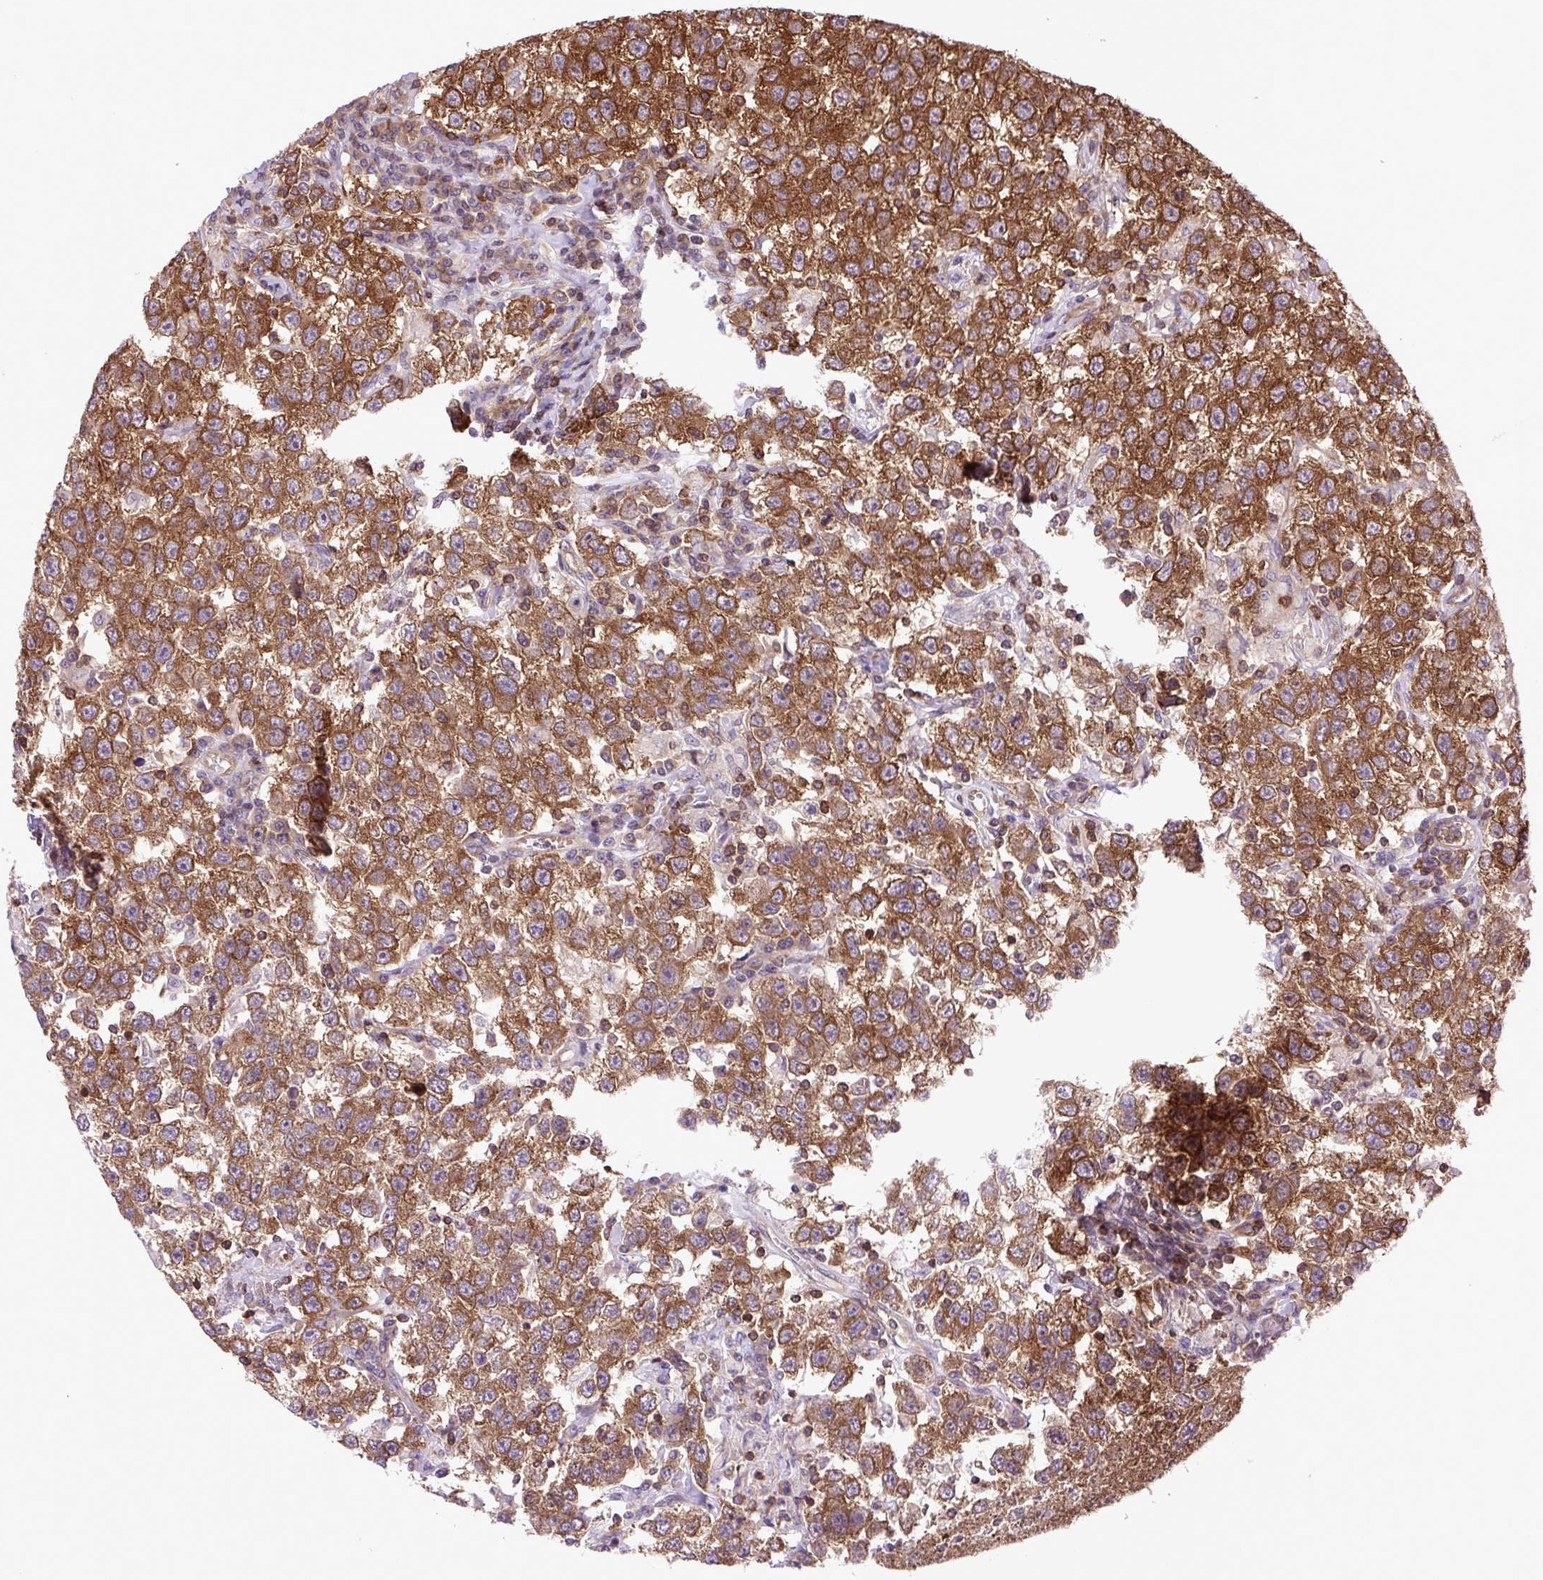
{"staining": {"intensity": "strong", "quantity": ">75%", "location": "cytoplasmic/membranous"}, "tissue": "testis cancer", "cell_type": "Tumor cells", "image_type": "cancer", "snomed": [{"axis": "morphology", "description": "Seminoma, NOS"}, {"axis": "topography", "description": "Testis"}], "caption": "Immunohistochemistry photomicrograph of neoplastic tissue: human testis cancer stained using immunohistochemistry (IHC) exhibits high levels of strong protein expression localized specifically in the cytoplasmic/membranous of tumor cells, appearing as a cytoplasmic/membranous brown color.", "gene": "PLCG1", "patient": {"sex": "male", "age": 41}}